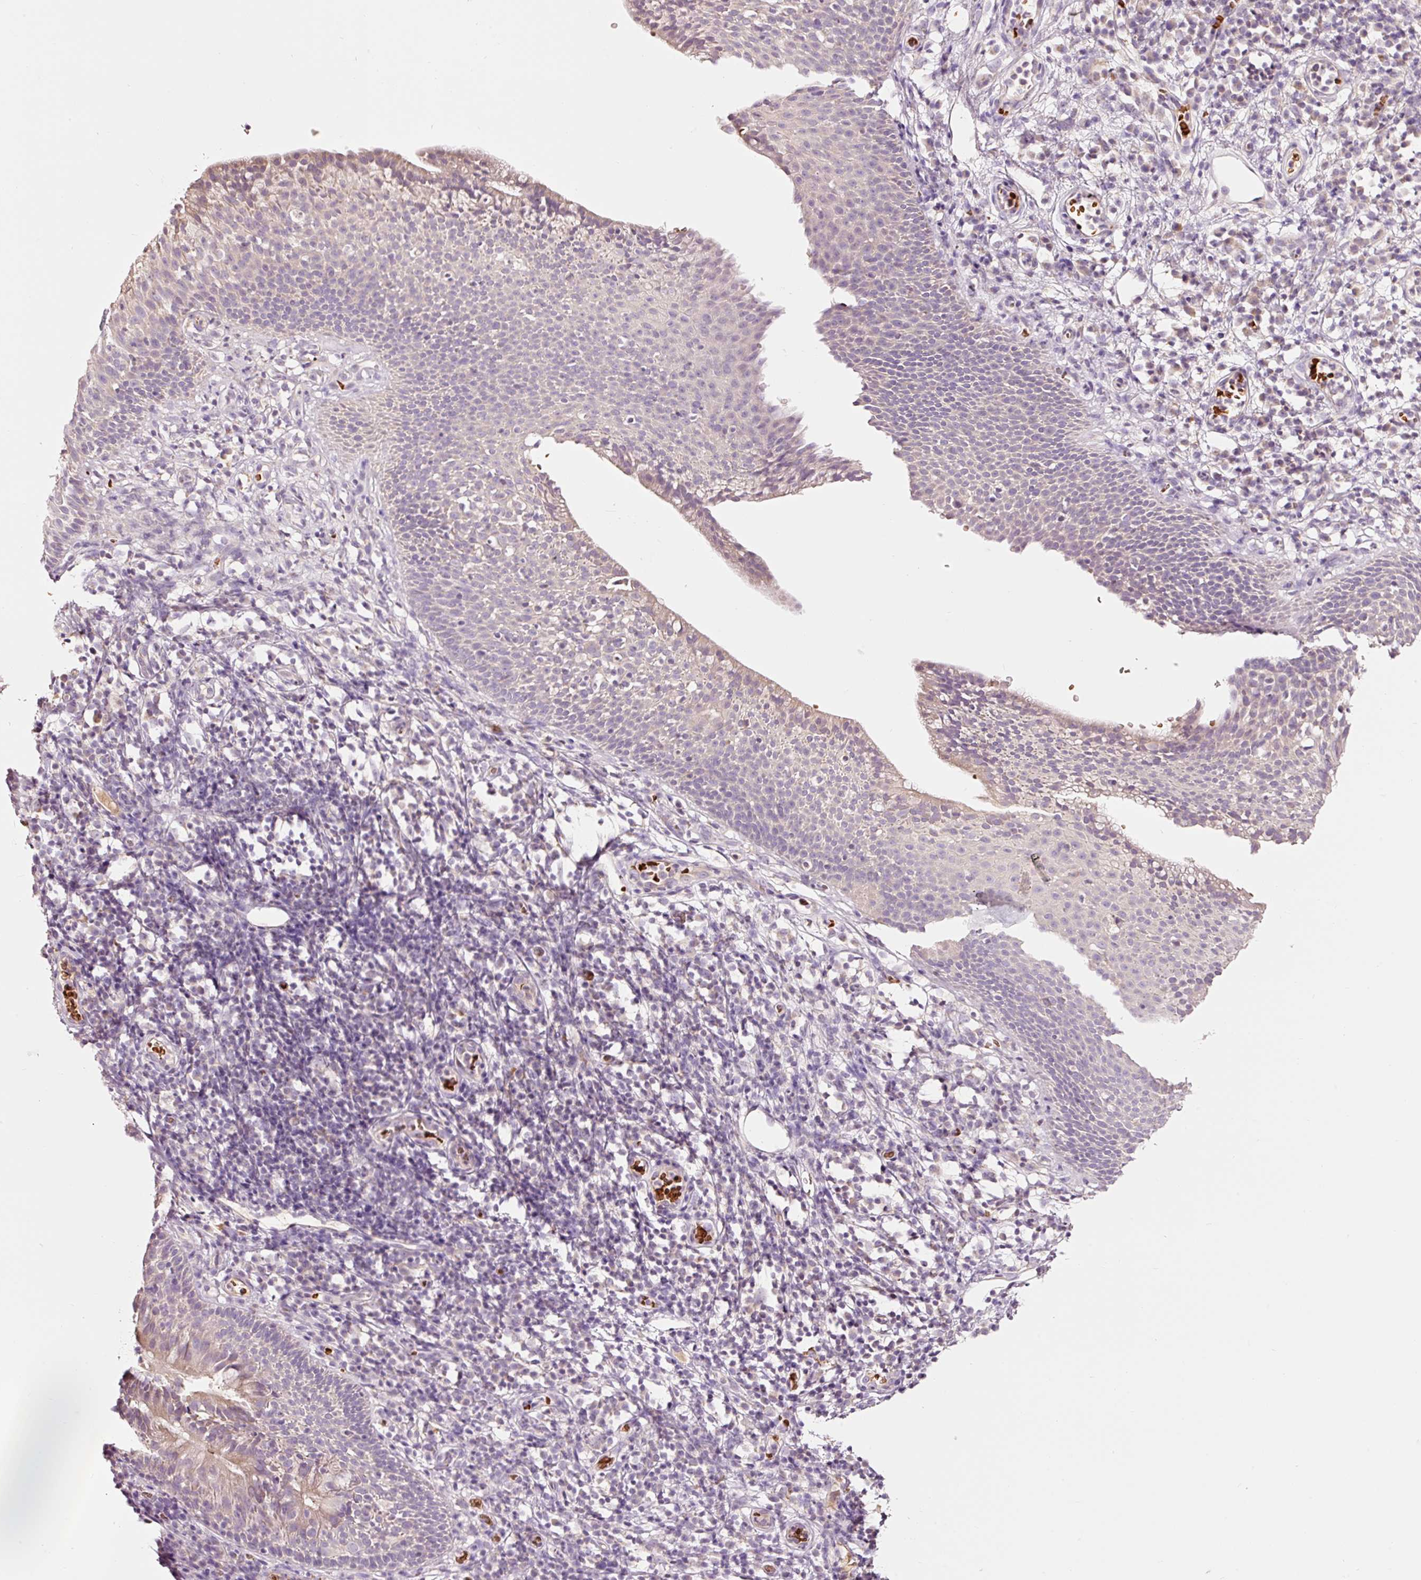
{"staining": {"intensity": "weak", "quantity": "25%-75%", "location": "cytoplasmic/membranous"}, "tissue": "nasopharynx", "cell_type": "Respiratory epithelial cells", "image_type": "normal", "snomed": [{"axis": "morphology", "description": "Normal tissue, NOS"}, {"axis": "topography", "description": "Lymph node"}, {"axis": "topography", "description": "Cartilage tissue"}, {"axis": "topography", "description": "Nasopharynx"}], "caption": "High-magnification brightfield microscopy of normal nasopharynx stained with DAB (brown) and counterstained with hematoxylin (blue). respiratory epithelial cells exhibit weak cytoplasmic/membranous expression is appreciated in about25%-75% of cells.", "gene": "LDHAL6B", "patient": {"sex": "male", "age": 63}}